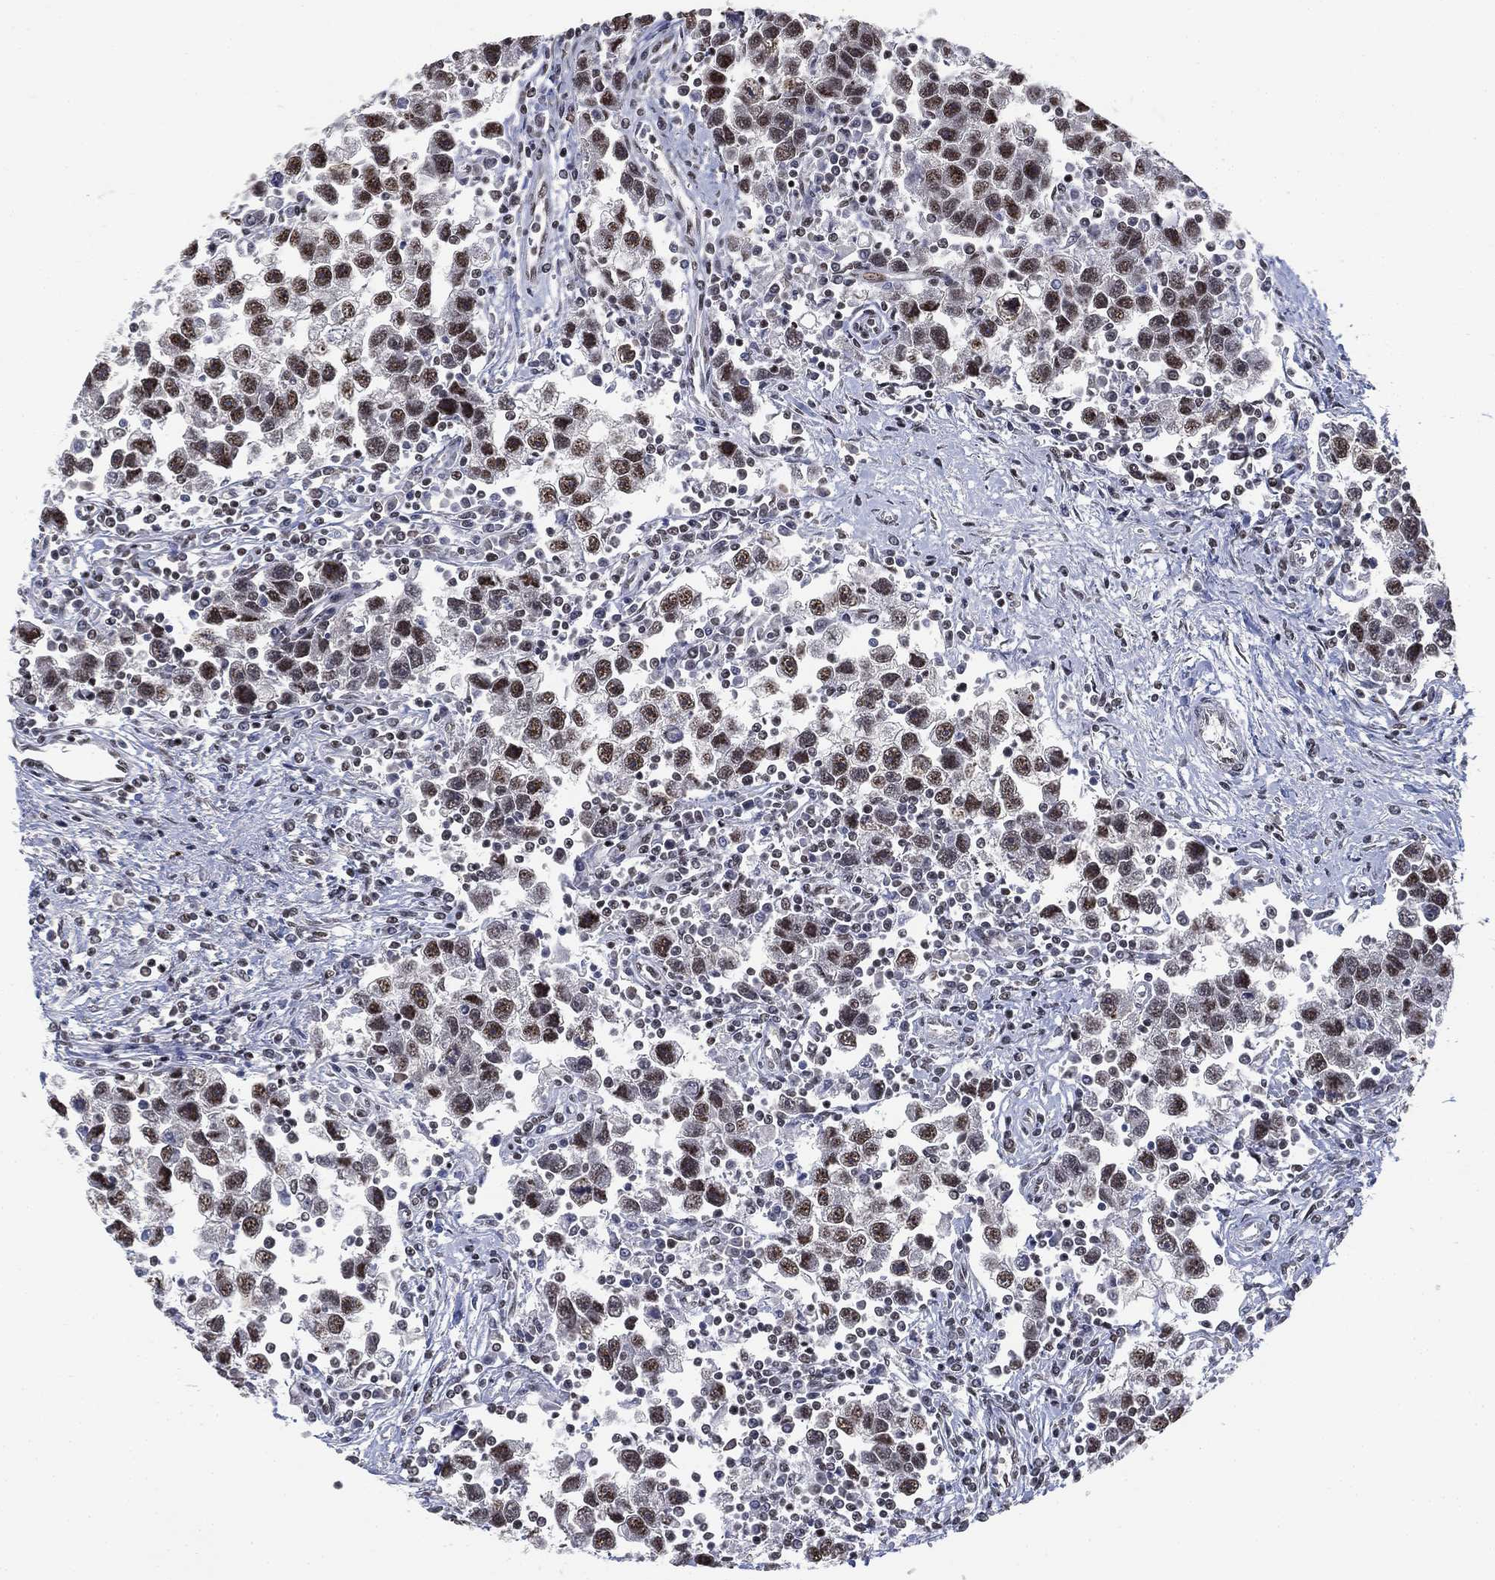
{"staining": {"intensity": "moderate", "quantity": "25%-75%", "location": "nuclear"}, "tissue": "testis cancer", "cell_type": "Tumor cells", "image_type": "cancer", "snomed": [{"axis": "morphology", "description": "Seminoma, NOS"}, {"axis": "topography", "description": "Testis"}], "caption": "Immunohistochemical staining of human testis seminoma reveals medium levels of moderate nuclear protein positivity in about 25%-75% of tumor cells.", "gene": "ZSCAN30", "patient": {"sex": "male", "age": 30}}